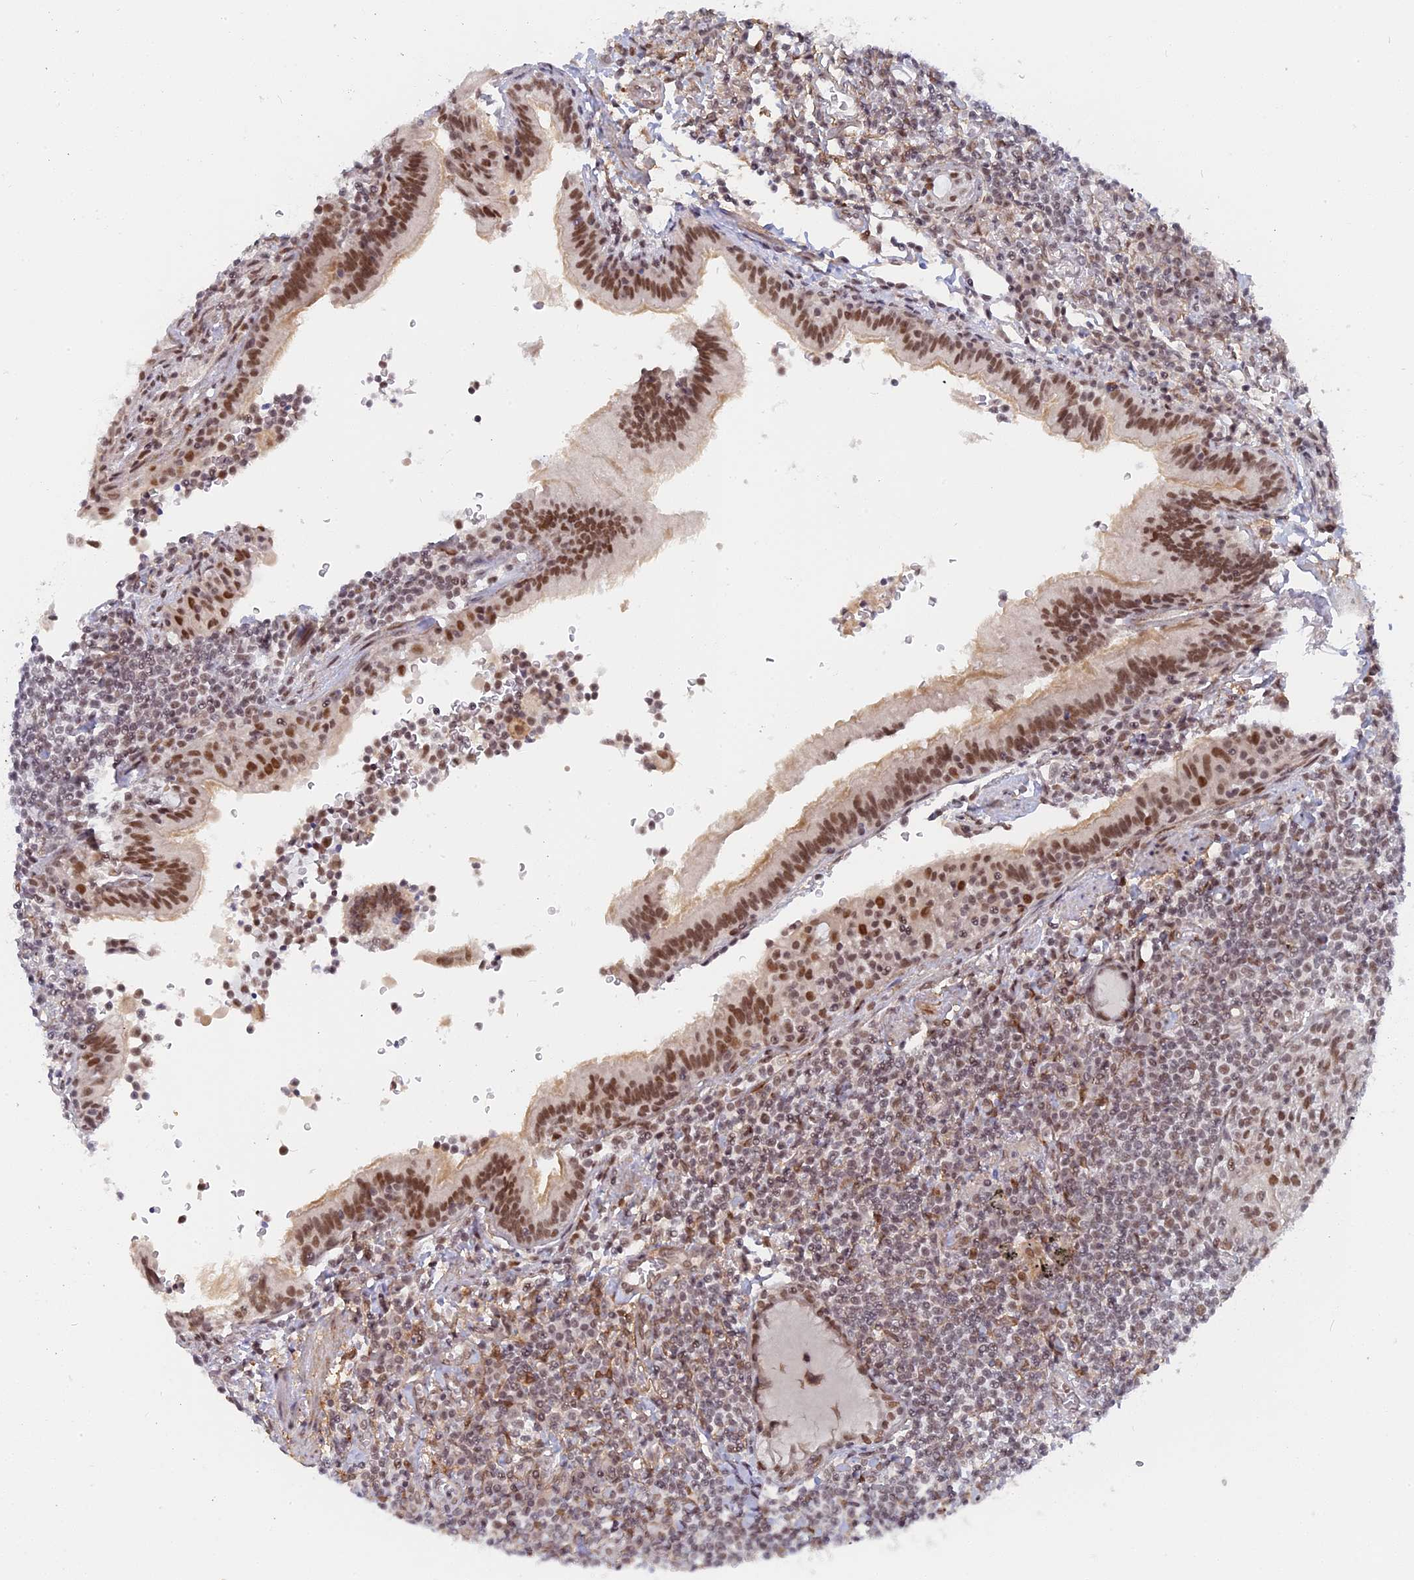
{"staining": {"intensity": "weak", "quantity": ">75%", "location": "nuclear"}, "tissue": "lymphoma", "cell_type": "Tumor cells", "image_type": "cancer", "snomed": [{"axis": "morphology", "description": "Malignant lymphoma, non-Hodgkin's type, Low grade"}, {"axis": "topography", "description": "Lung"}], "caption": "Human lymphoma stained with a brown dye reveals weak nuclear positive expression in approximately >75% of tumor cells.", "gene": "CCDC85A", "patient": {"sex": "female", "age": 71}}